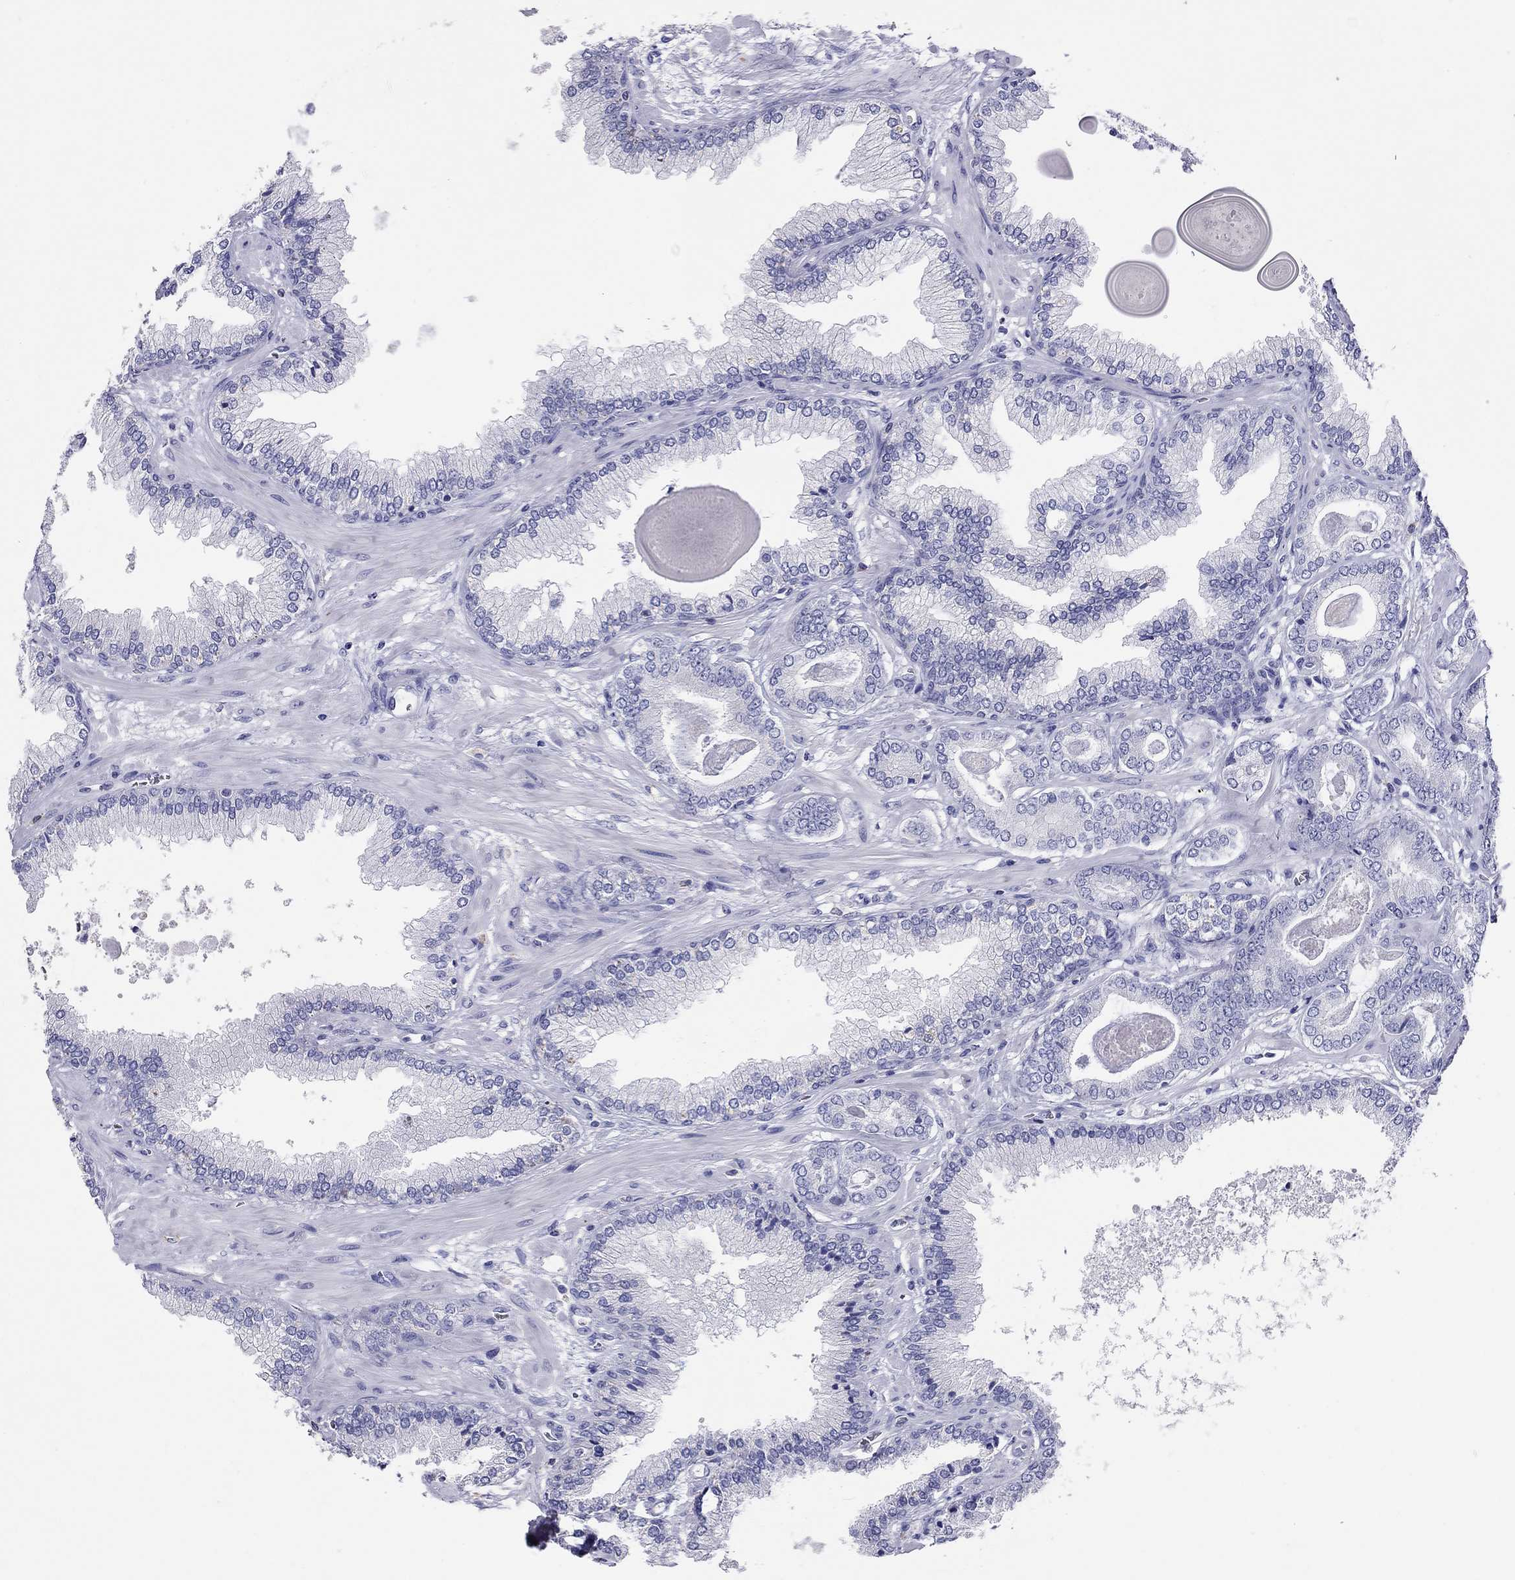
{"staining": {"intensity": "negative", "quantity": "none", "location": "none"}, "tissue": "prostate cancer", "cell_type": "Tumor cells", "image_type": "cancer", "snomed": [{"axis": "morphology", "description": "Adenocarcinoma, Low grade"}, {"axis": "topography", "description": "Prostate"}], "caption": "Photomicrograph shows no protein staining in tumor cells of prostate cancer (adenocarcinoma (low-grade)) tissue.", "gene": "CALHM1", "patient": {"sex": "male", "age": 69}}